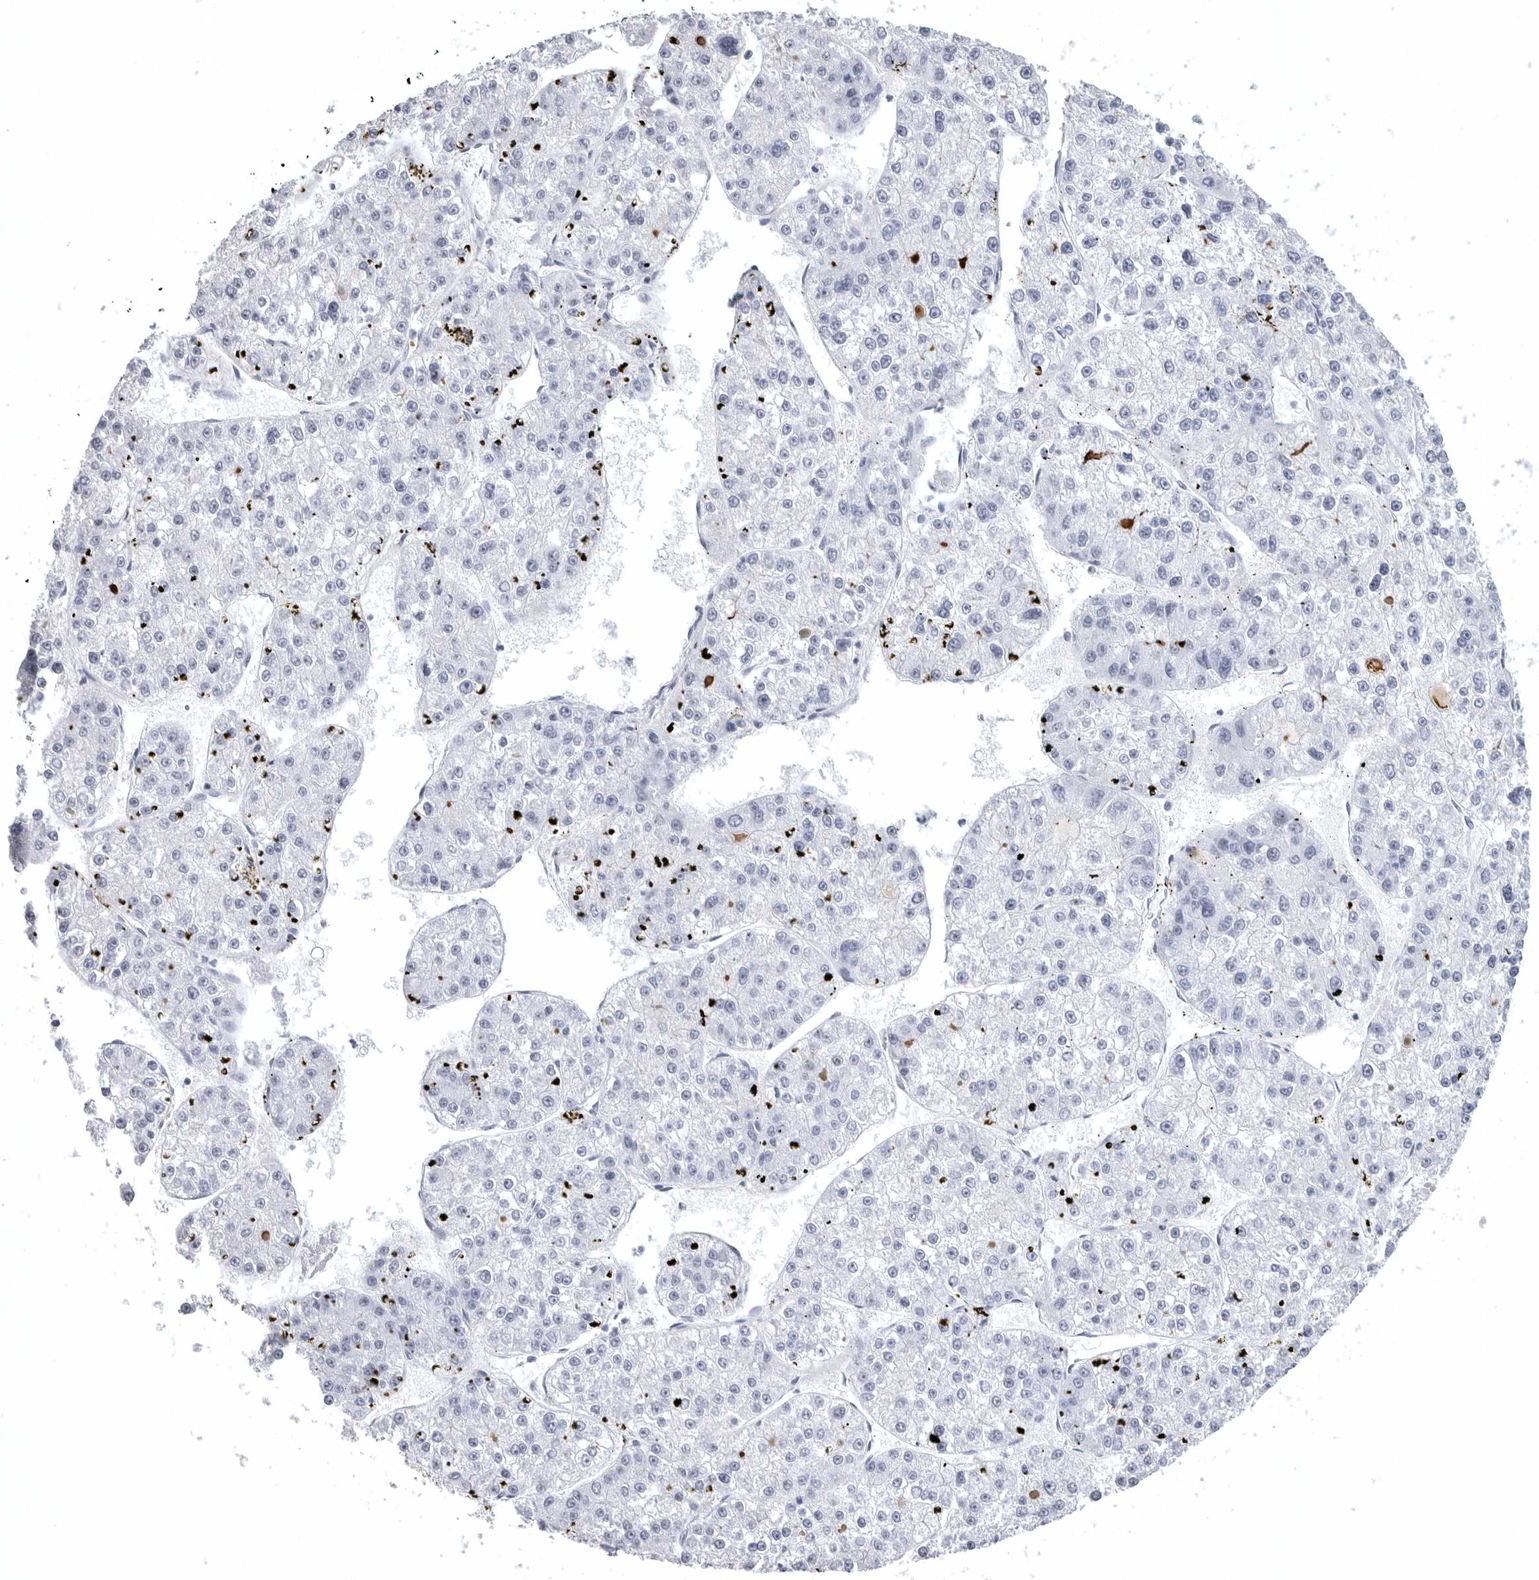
{"staining": {"intensity": "negative", "quantity": "none", "location": "none"}, "tissue": "liver cancer", "cell_type": "Tumor cells", "image_type": "cancer", "snomed": [{"axis": "morphology", "description": "Carcinoma, Hepatocellular, NOS"}, {"axis": "topography", "description": "Liver"}], "caption": "High magnification brightfield microscopy of liver cancer stained with DAB (3,3'-diaminobenzidine) (brown) and counterstained with hematoxylin (blue): tumor cells show no significant expression.", "gene": "COL26A1", "patient": {"sex": "female", "age": 73}}